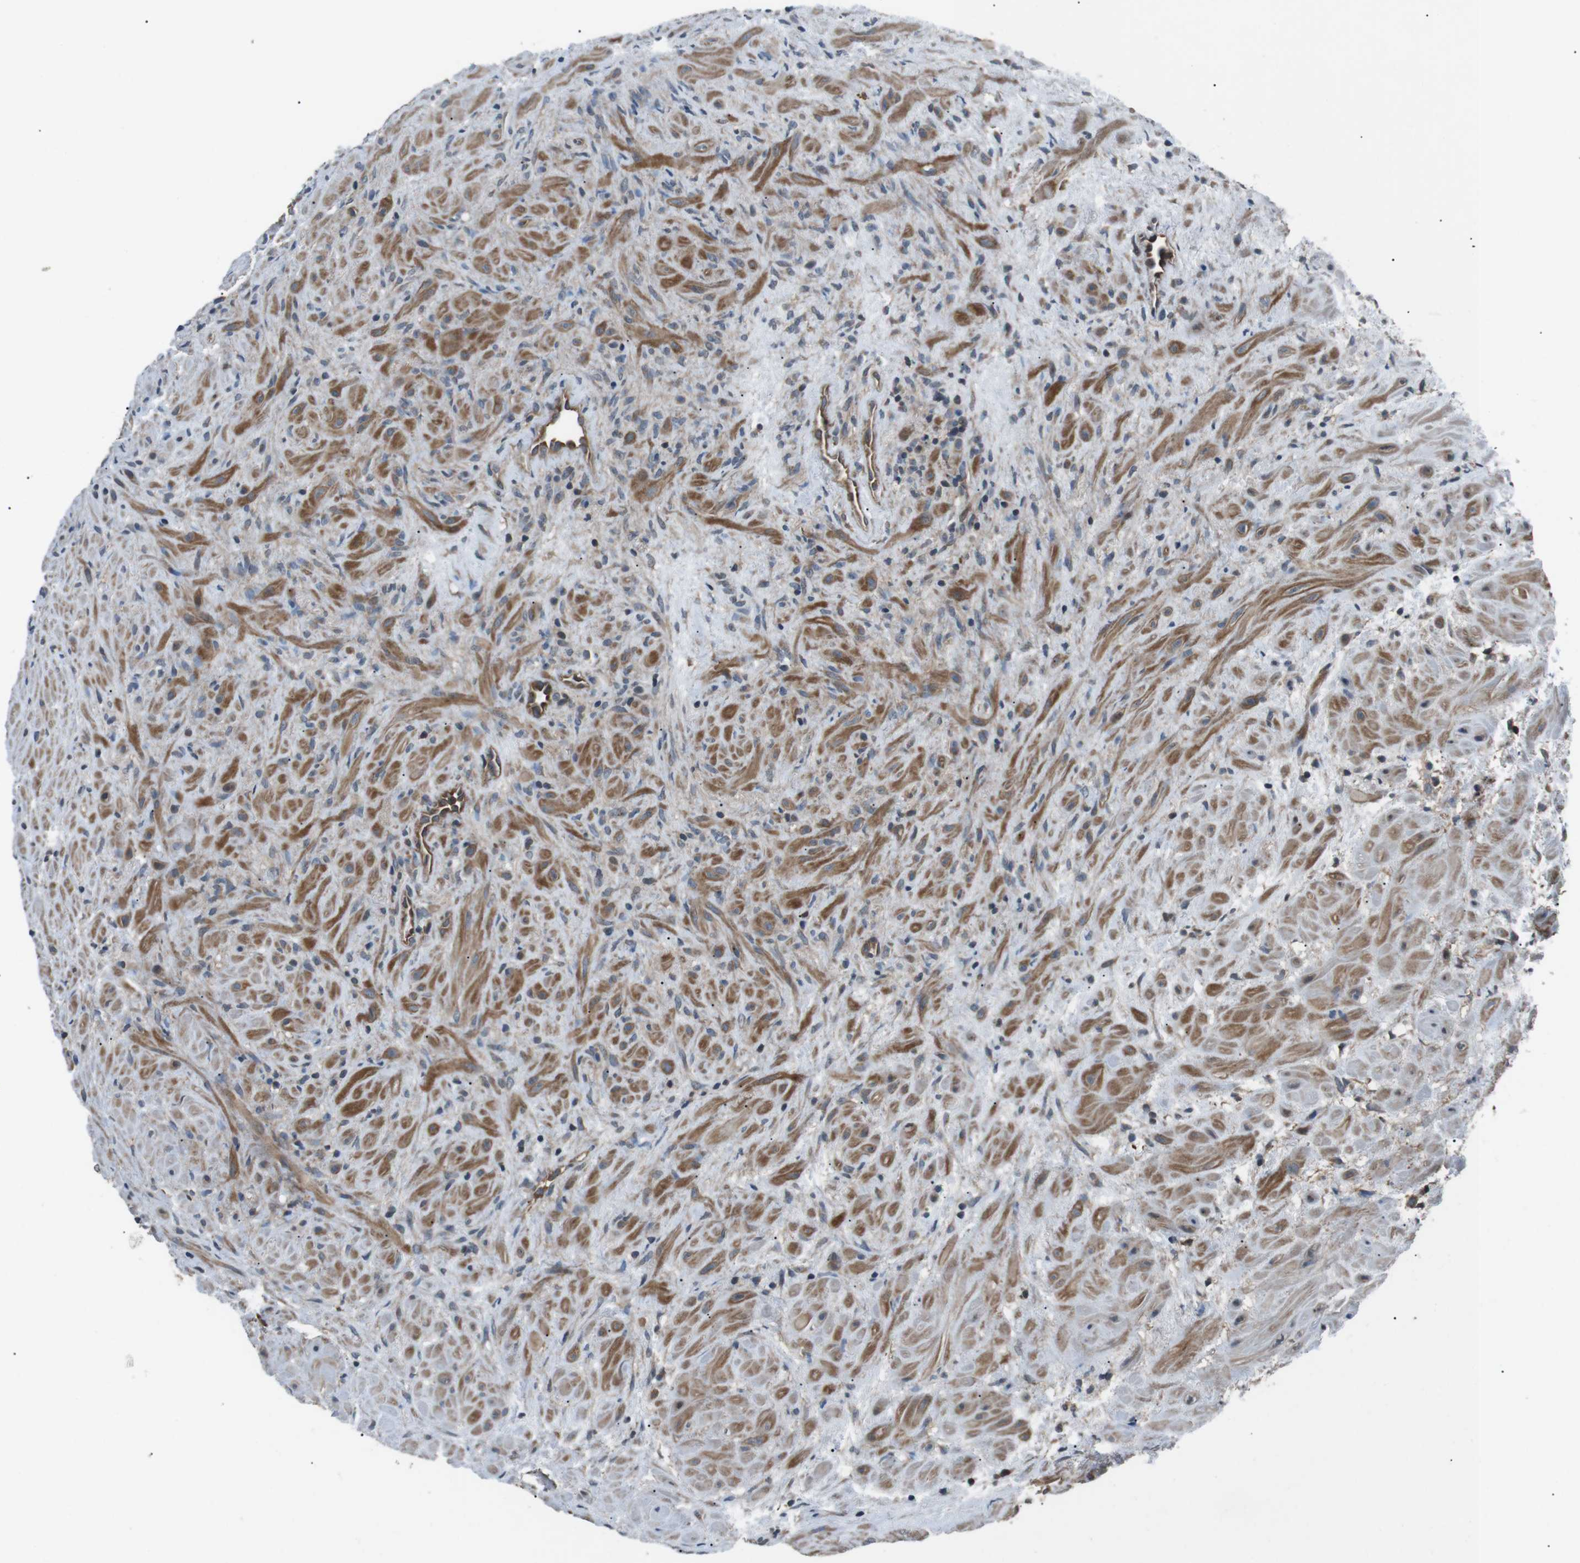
{"staining": {"intensity": "moderate", "quantity": ">75%", "location": "cytoplasmic/membranous"}, "tissue": "prostate cancer", "cell_type": "Tumor cells", "image_type": "cancer", "snomed": [{"axis": "morphology", "description": "Adenocarcinoma, Low grade"}, {"axis": "topography", "description": "Prostate"}], "caption": "Immunohistochemical staining of human prostate cancer (adenocarcinoma (low-grade)) reveals medium levels of moderate cytoplasmic/membranous expression in about >75% of tumor cells.", "gene": "GPR161", "patient": {"sex": "male", "age": 89}}